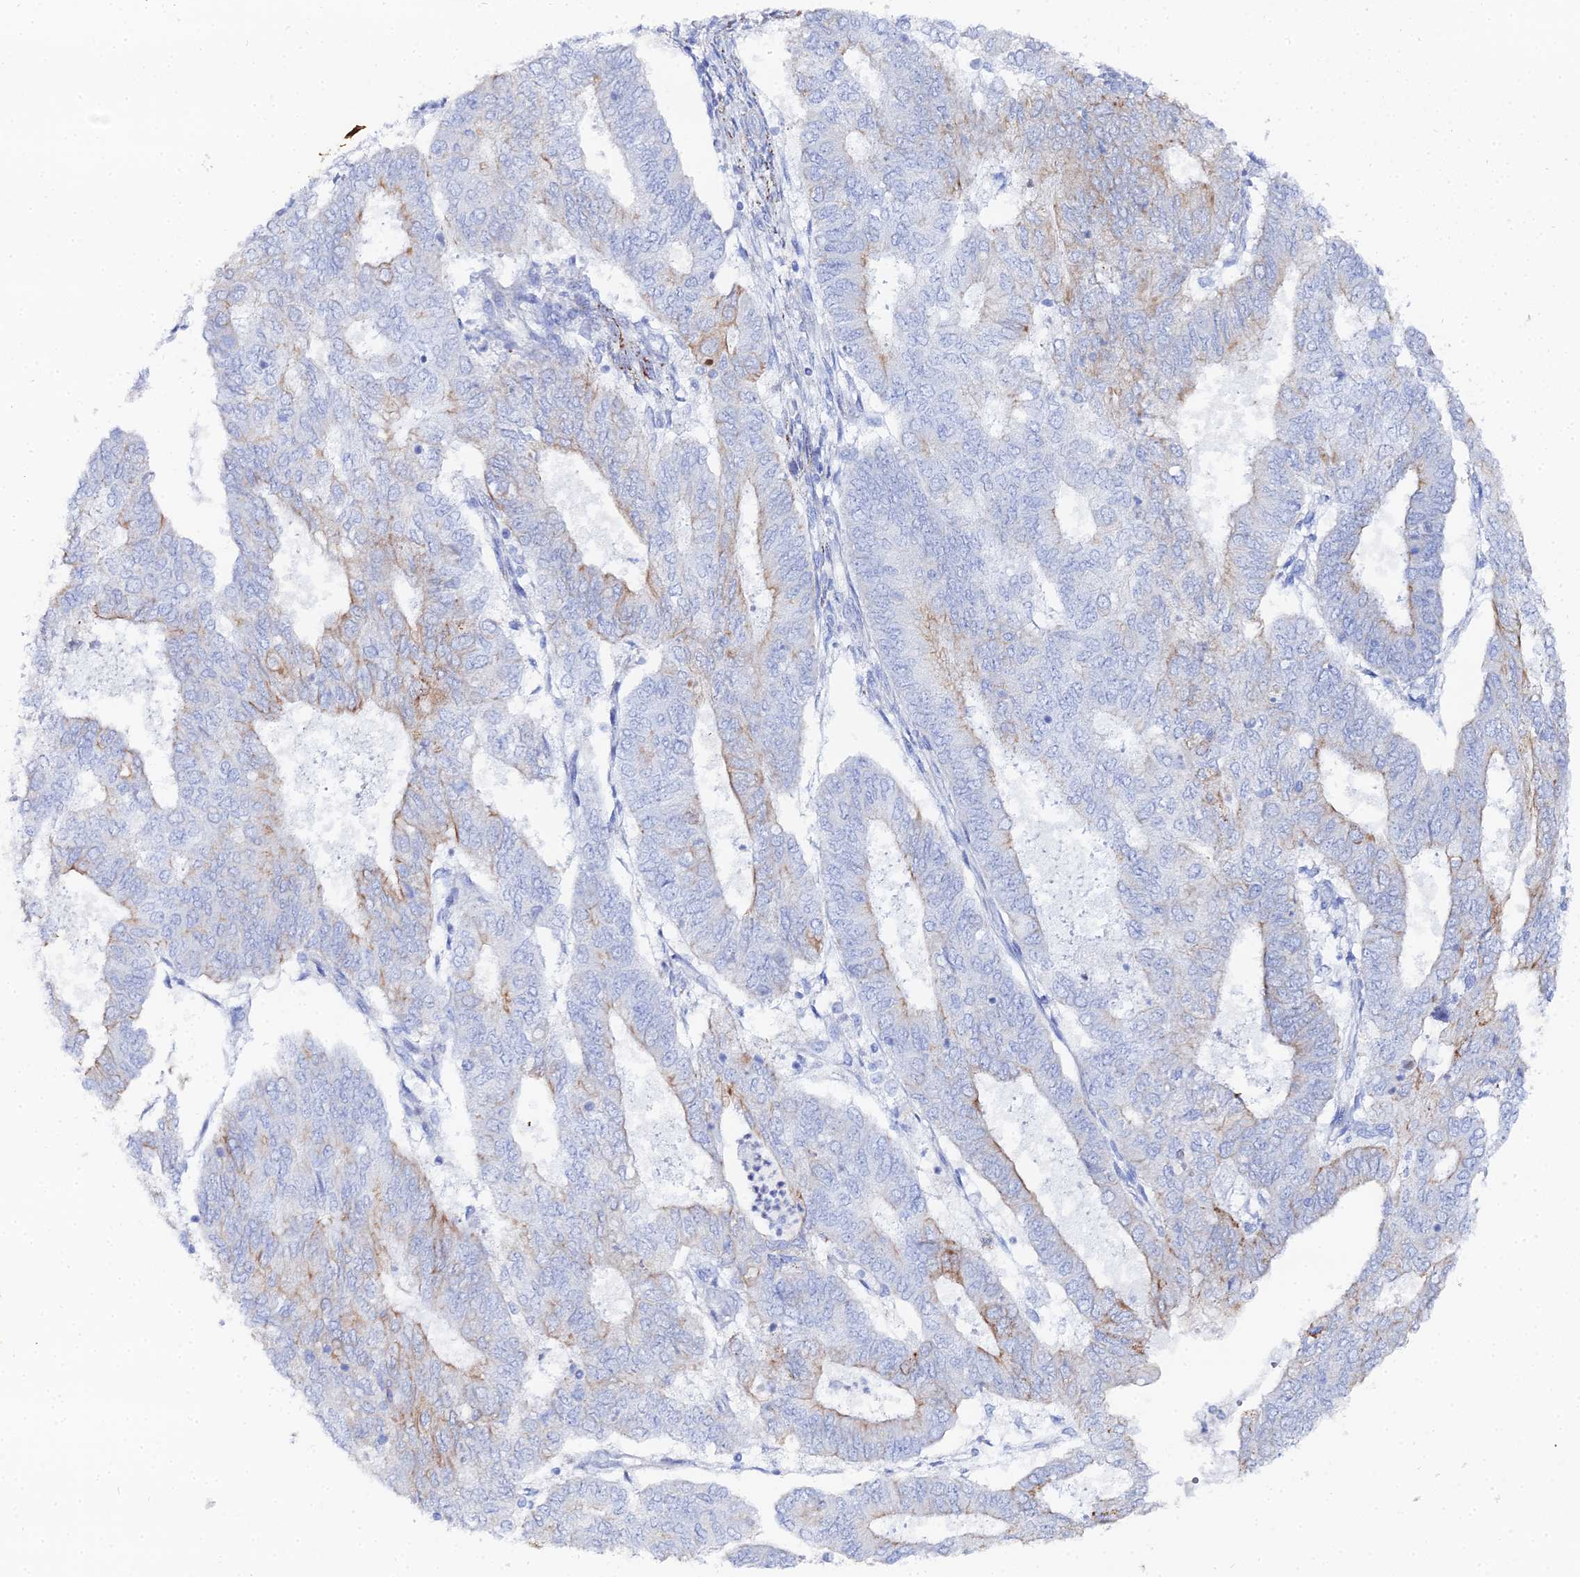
{"staining": {"intensity": "moderate", "quantity": "<25%", "location": "cytoplasmic/membranous"}, "tissue": "endometrial cancer", "cell_type": "Tumor cells", "image_type": "cancer", "snomed": [{"axis": "morphology", "description": "Adenocarcinoma, NOS"}, {"axis": "topography", "description": "Endometrium"}], "caption": "IHC histopathology image of human adenocarcinoma (endometrial) stained for a protein (brown), which demonstrates low levels of moderate cytoplasmic/membranous staining in approximately <25% of tumor cells.", "gene": "DHX34", "patient": {"sex": "female", "age": 68}}